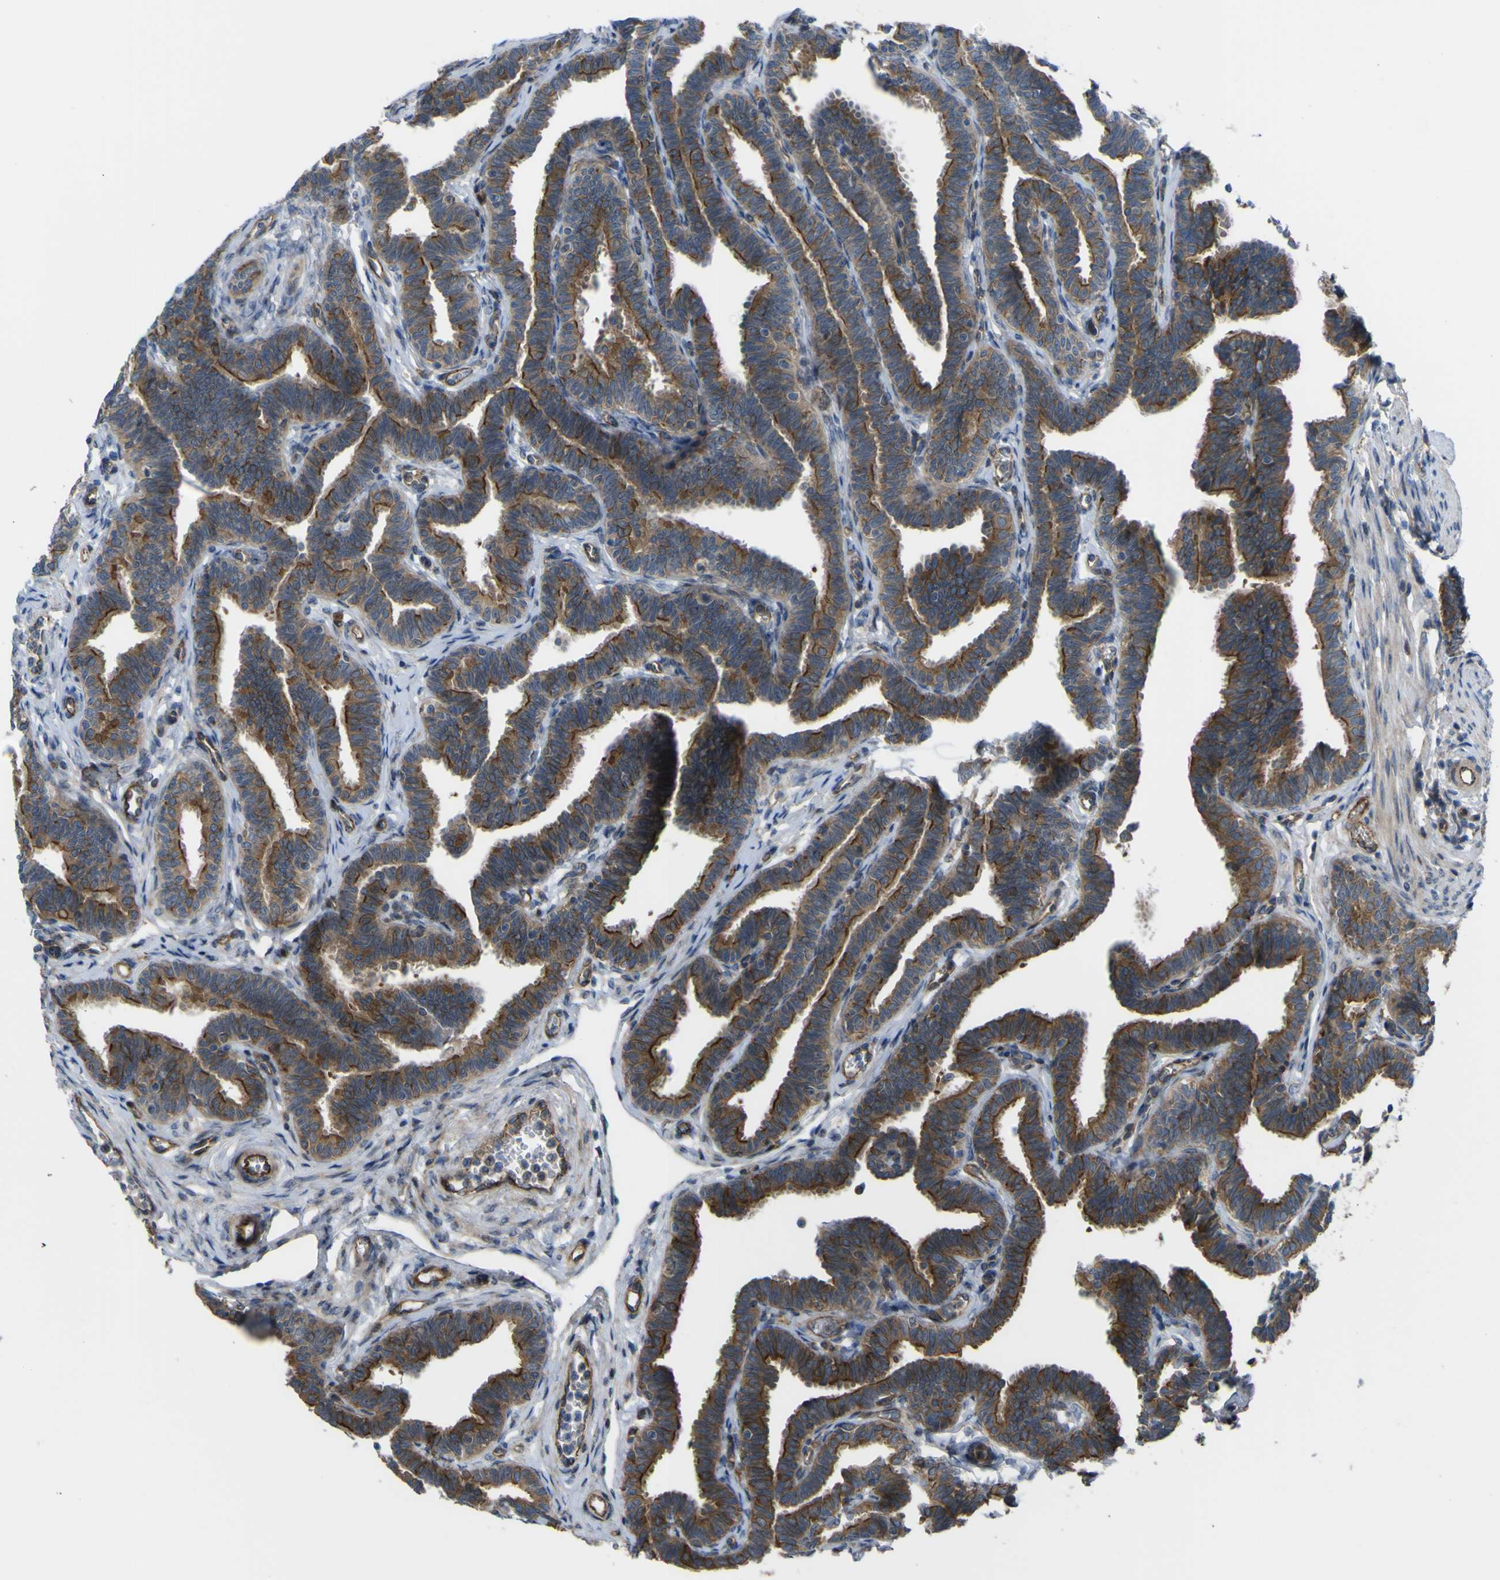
{"staining": {"intensity": "strong", "quantity": ">75%", "location": "cytoplasmic/membranous"}, "tissue": "fallopian tube", "cell_type": "Glandular cells", "image_type": "normal", "snomed": [{"axis": "morphology", "description": "Normal tissue, NOS"}, {"axis": "topography", "description": "Fallopian tube"}, {"axis": "topography", "description": "Ovary"}], "caption": "This photomicrograph exhibits IHC staining of unremarkable fallopian tube, with high strong cytoplasmic/membranous expression in about >75% of glandular cells.", "gene": "FBXO30", "patient": {"sex": "female", "age": 23}}